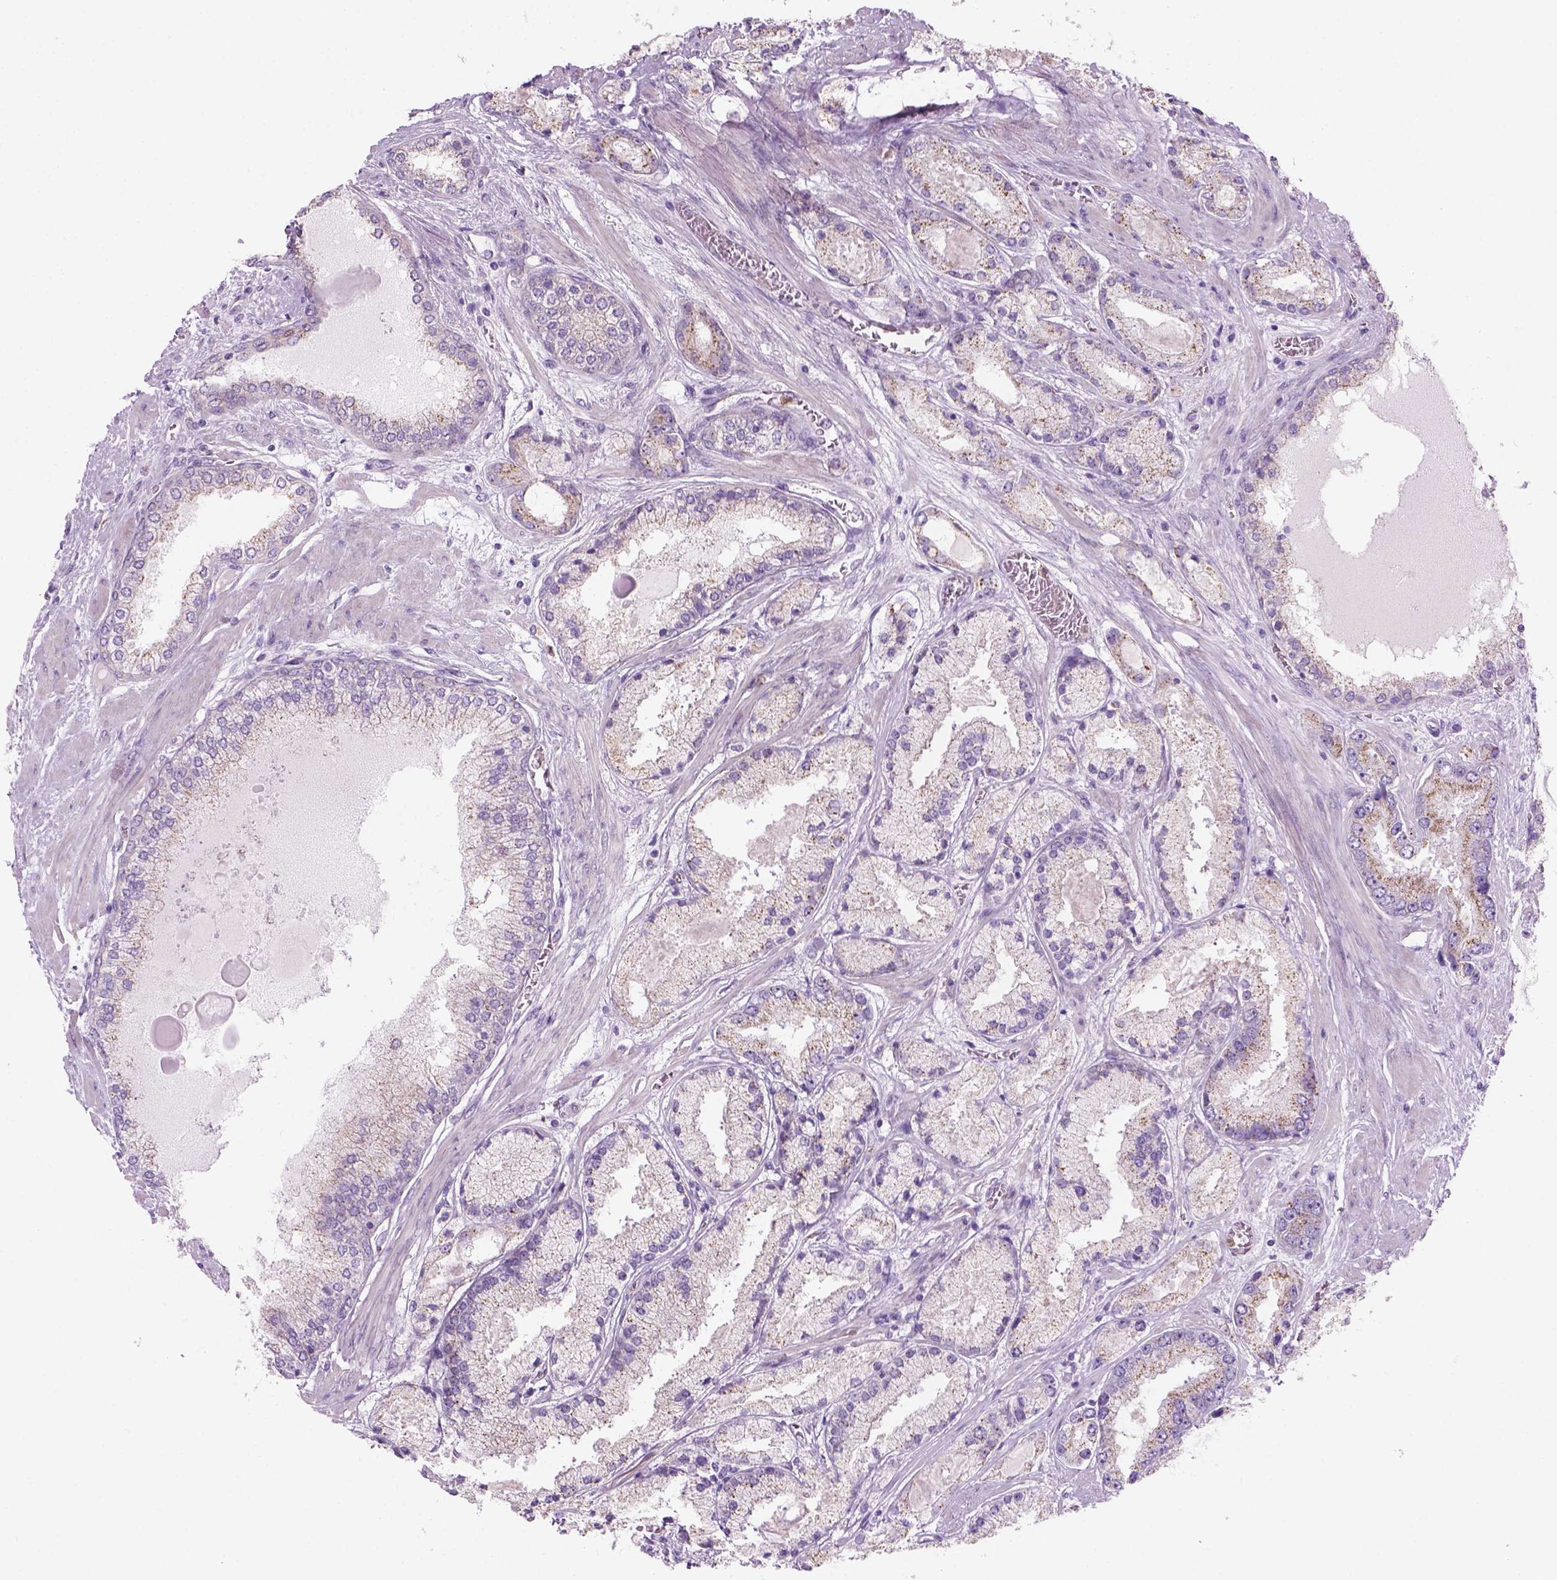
{"staining": {"intensity": "negative", "quantity": "none", "location": "none"}, "tissue": "prostate cancer", "cell_type": "Tumor cells", "image_type": "cancer", "snomed": [{"axis": "morphology", "description": "Adenocarcinoma, High grade"}, {"axis": "topography", "description": "Prostate"}], "caption": "A high-resolution image shows immunohistochemistry staining of high-grade adenocarcinoma (prostate), which displays no significant positivity in tumor cells.", "gene": "CD84", "patient": {"sex": "male", "age": 67}}